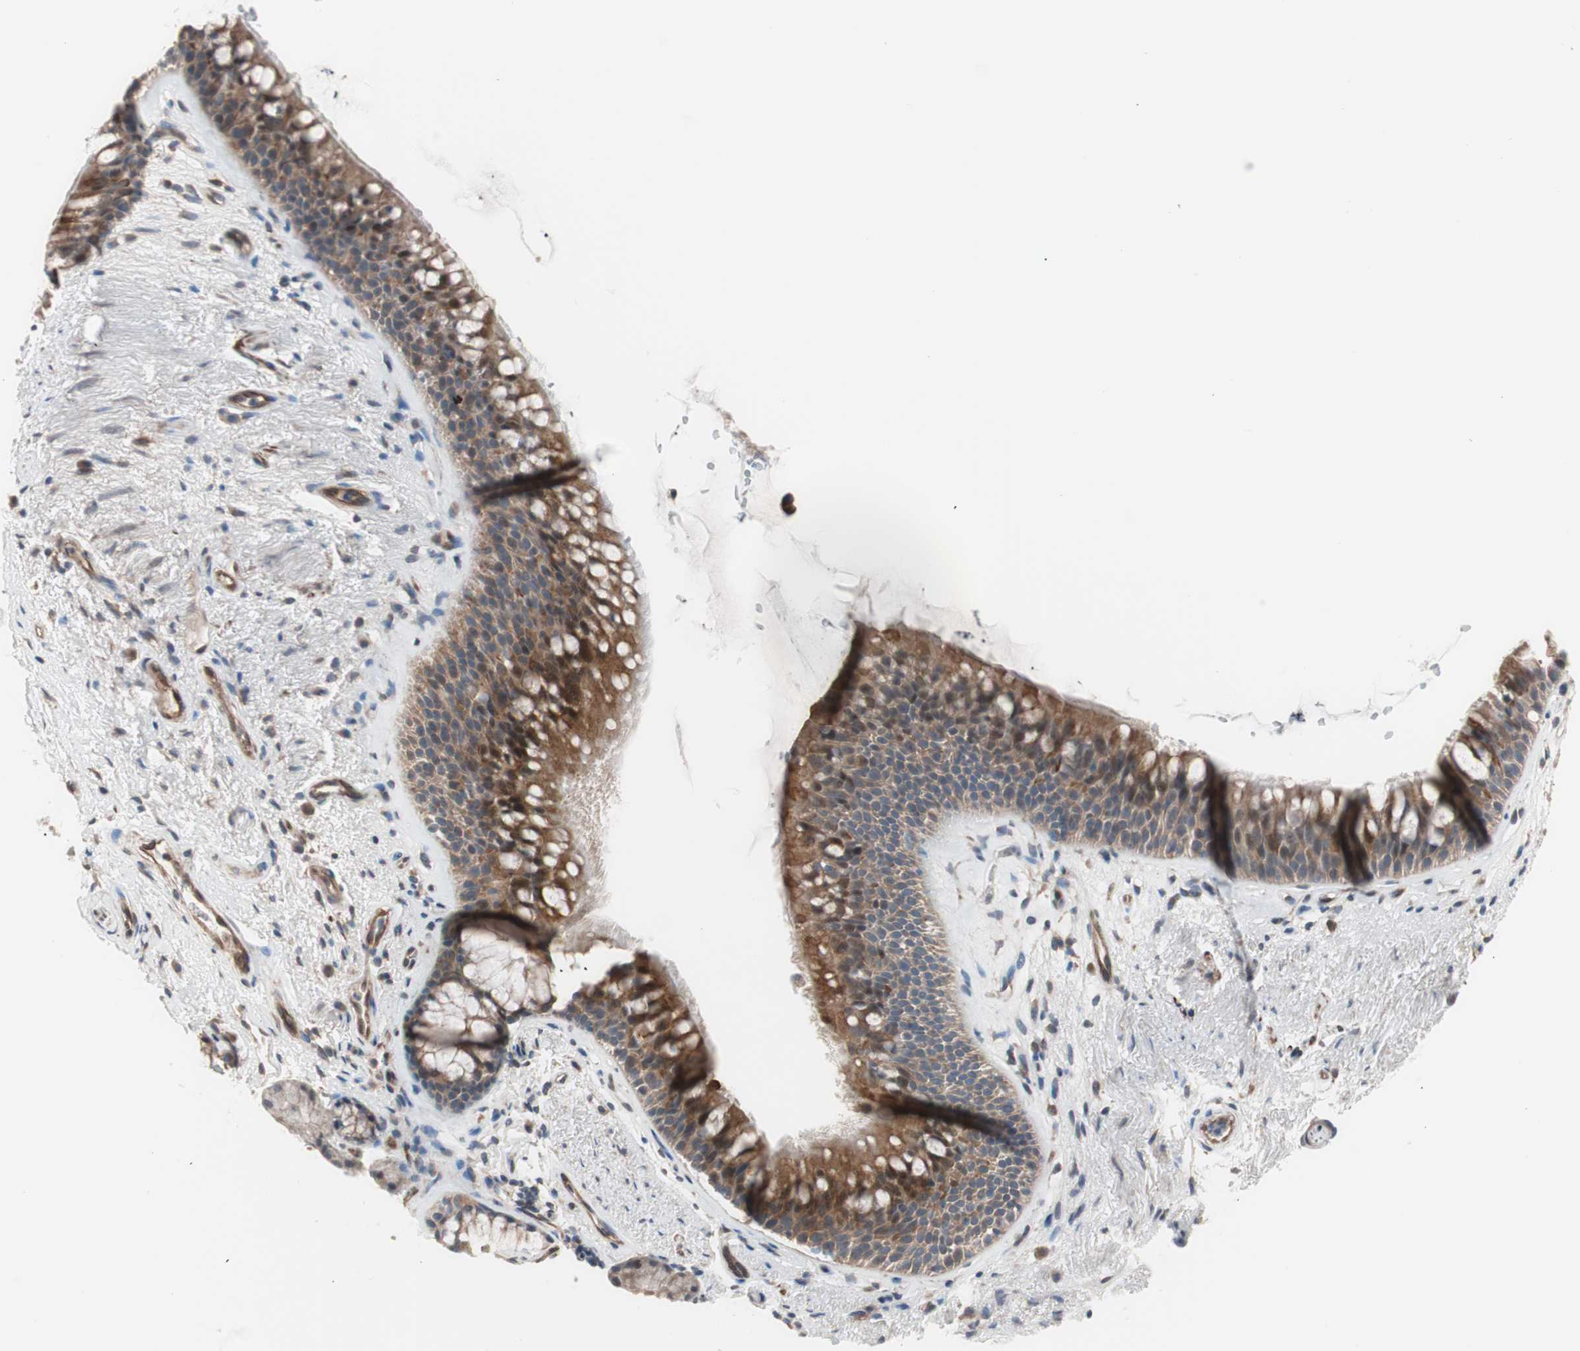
{"staining": {"intensity": "moderate", "quantity": ">75%", "location": "cytoplasmic/membranous,nuclear"}, "tissue": "bronchus", "cell_type": "Respiratory epithelial cells", "image_type": "normal", "snomed": [{"axis": "morphology", "description": "Normal tissue, NOS"}, {"axis": "topography", "description": "Bronchus"}], "caption": "Immunohistochemistry (IHC) staining of benign bronchus, which reveals medium levels of moderate cytoplasmic/membranous,nuclear staining in approximately >75% of respiratory epithelial cells indicating moderate cytoplasmic/membranous,nuclear protein positivity. The staining was performed using DAB (brown) for protein detection and nuclei were counterstained in hematoxylin (blue).", "gene": "SMG1", "patient": {"sex": "female", "age": 54}}